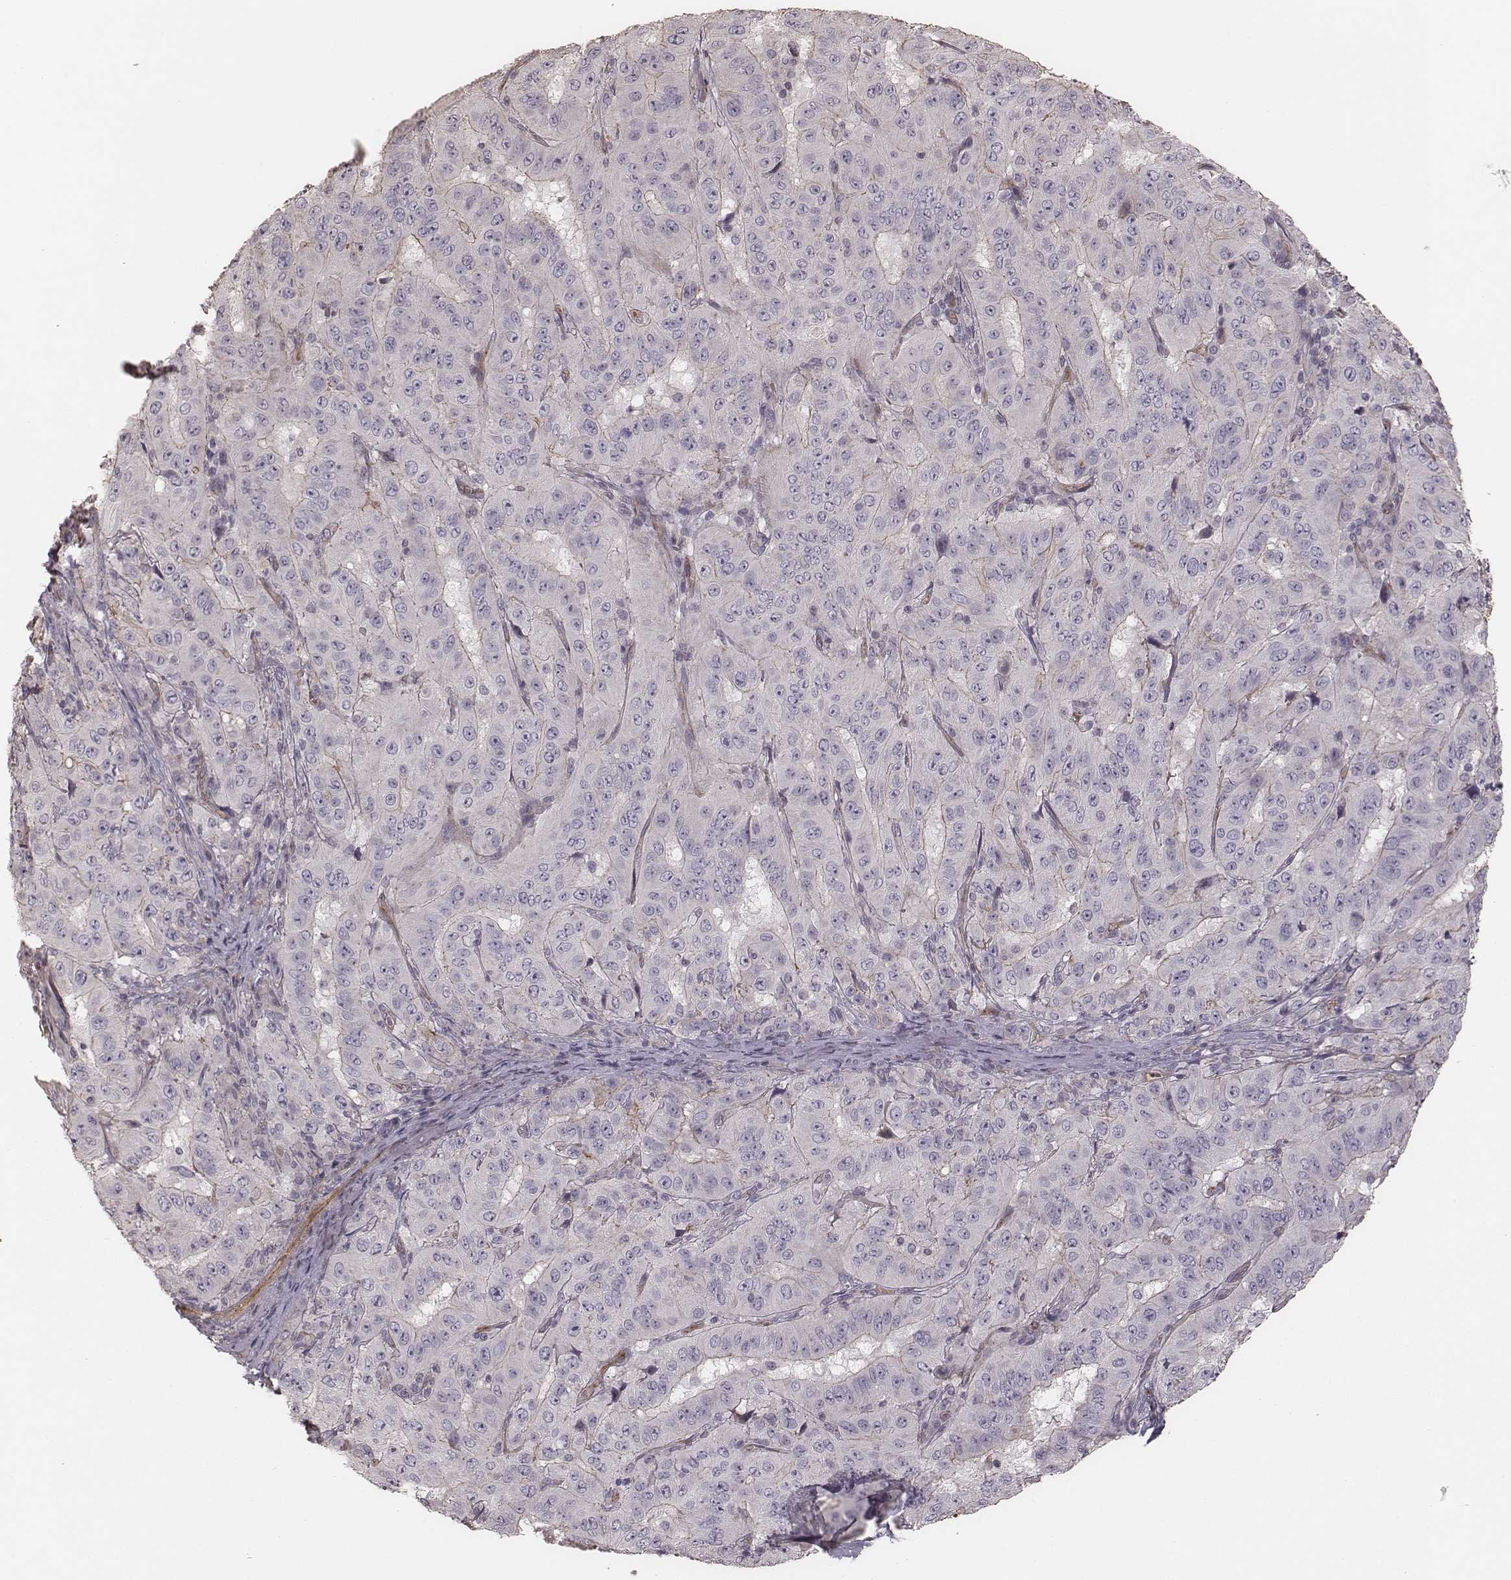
{"staining": {"intensity": "negative", "quantity": "none", "location": "none"}, "tissue": "pancreatic cancer", "cell_type": "Tumor cells", "image_type": "cancer", "snomed": [{"axis": "morphology", "description": "Adenocarcinoma, NOS"}, {"axis": "topography", "description": "Pancreas"}], "caption": "Pancreatic cancer (adenocarcinoma) stained for a protein using IHC displays no expression tumor cells.", "gene": "OTOGL", "patient": {"sex": "male", "age": 63}}